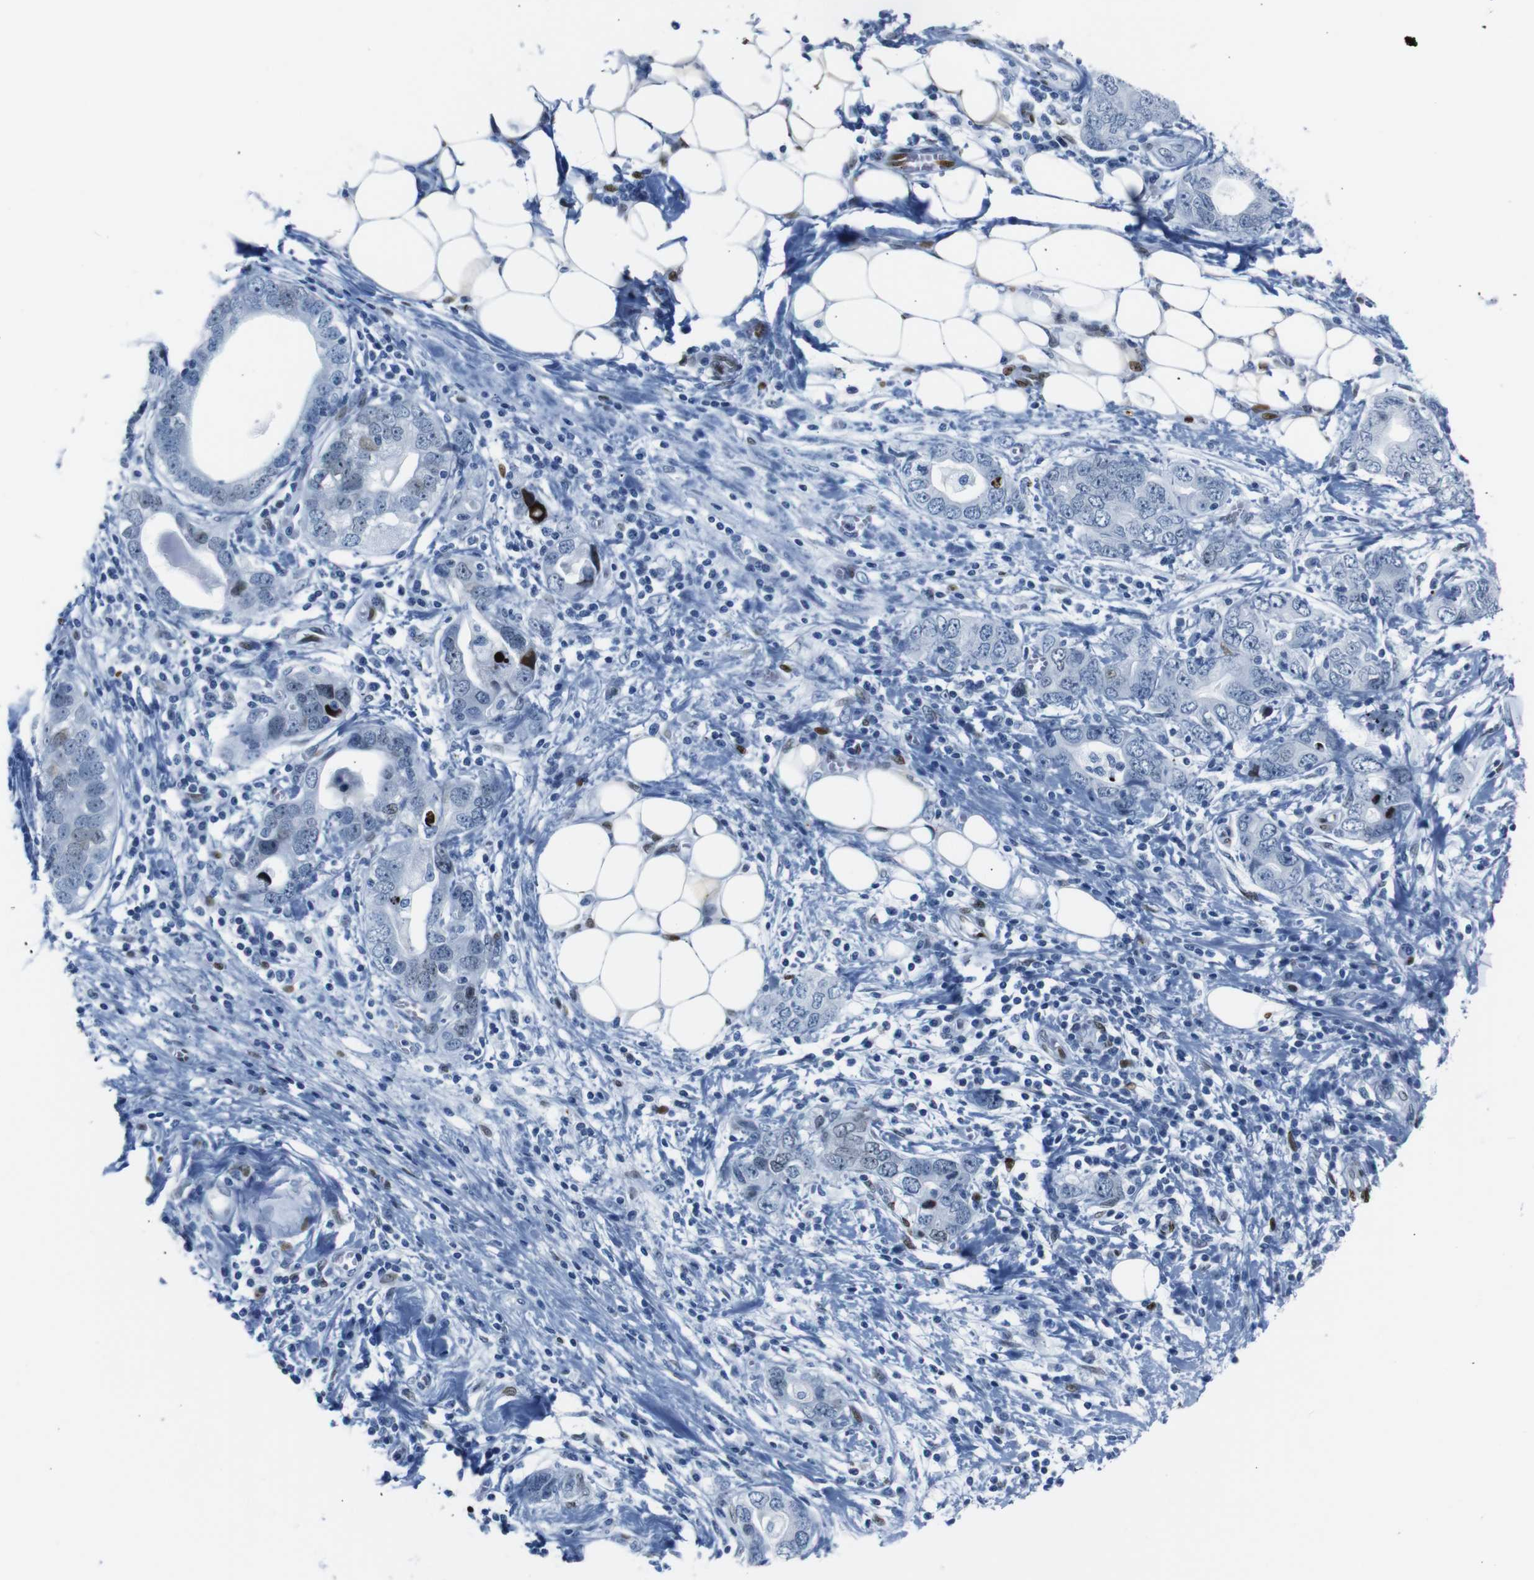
{"staining": {"intensity": "strong", "quantity": "<25%", "location": "nuclear"}, "tissue": "stomach cancer", "cell_type": "Tumor cells", "image_type": "cancer", "snomed": [{"axis": "morphology", "description": "Adenocarcinoma, NOS"}, {"axis": "topography", "description": "Stomach, lower"}], "caption": "The histopathology image shows immunohistochemical staining of stomach cancer (adenocarcinoma). There is strong nuclear expression is identified in about <25% of tumor cells. (DAB (3,3'-diaminobenzidine) IHC with brightfield microscopy, high magnification).", "gene": "NPIPB15", "patient": {"sex": "female", "age": 93}}